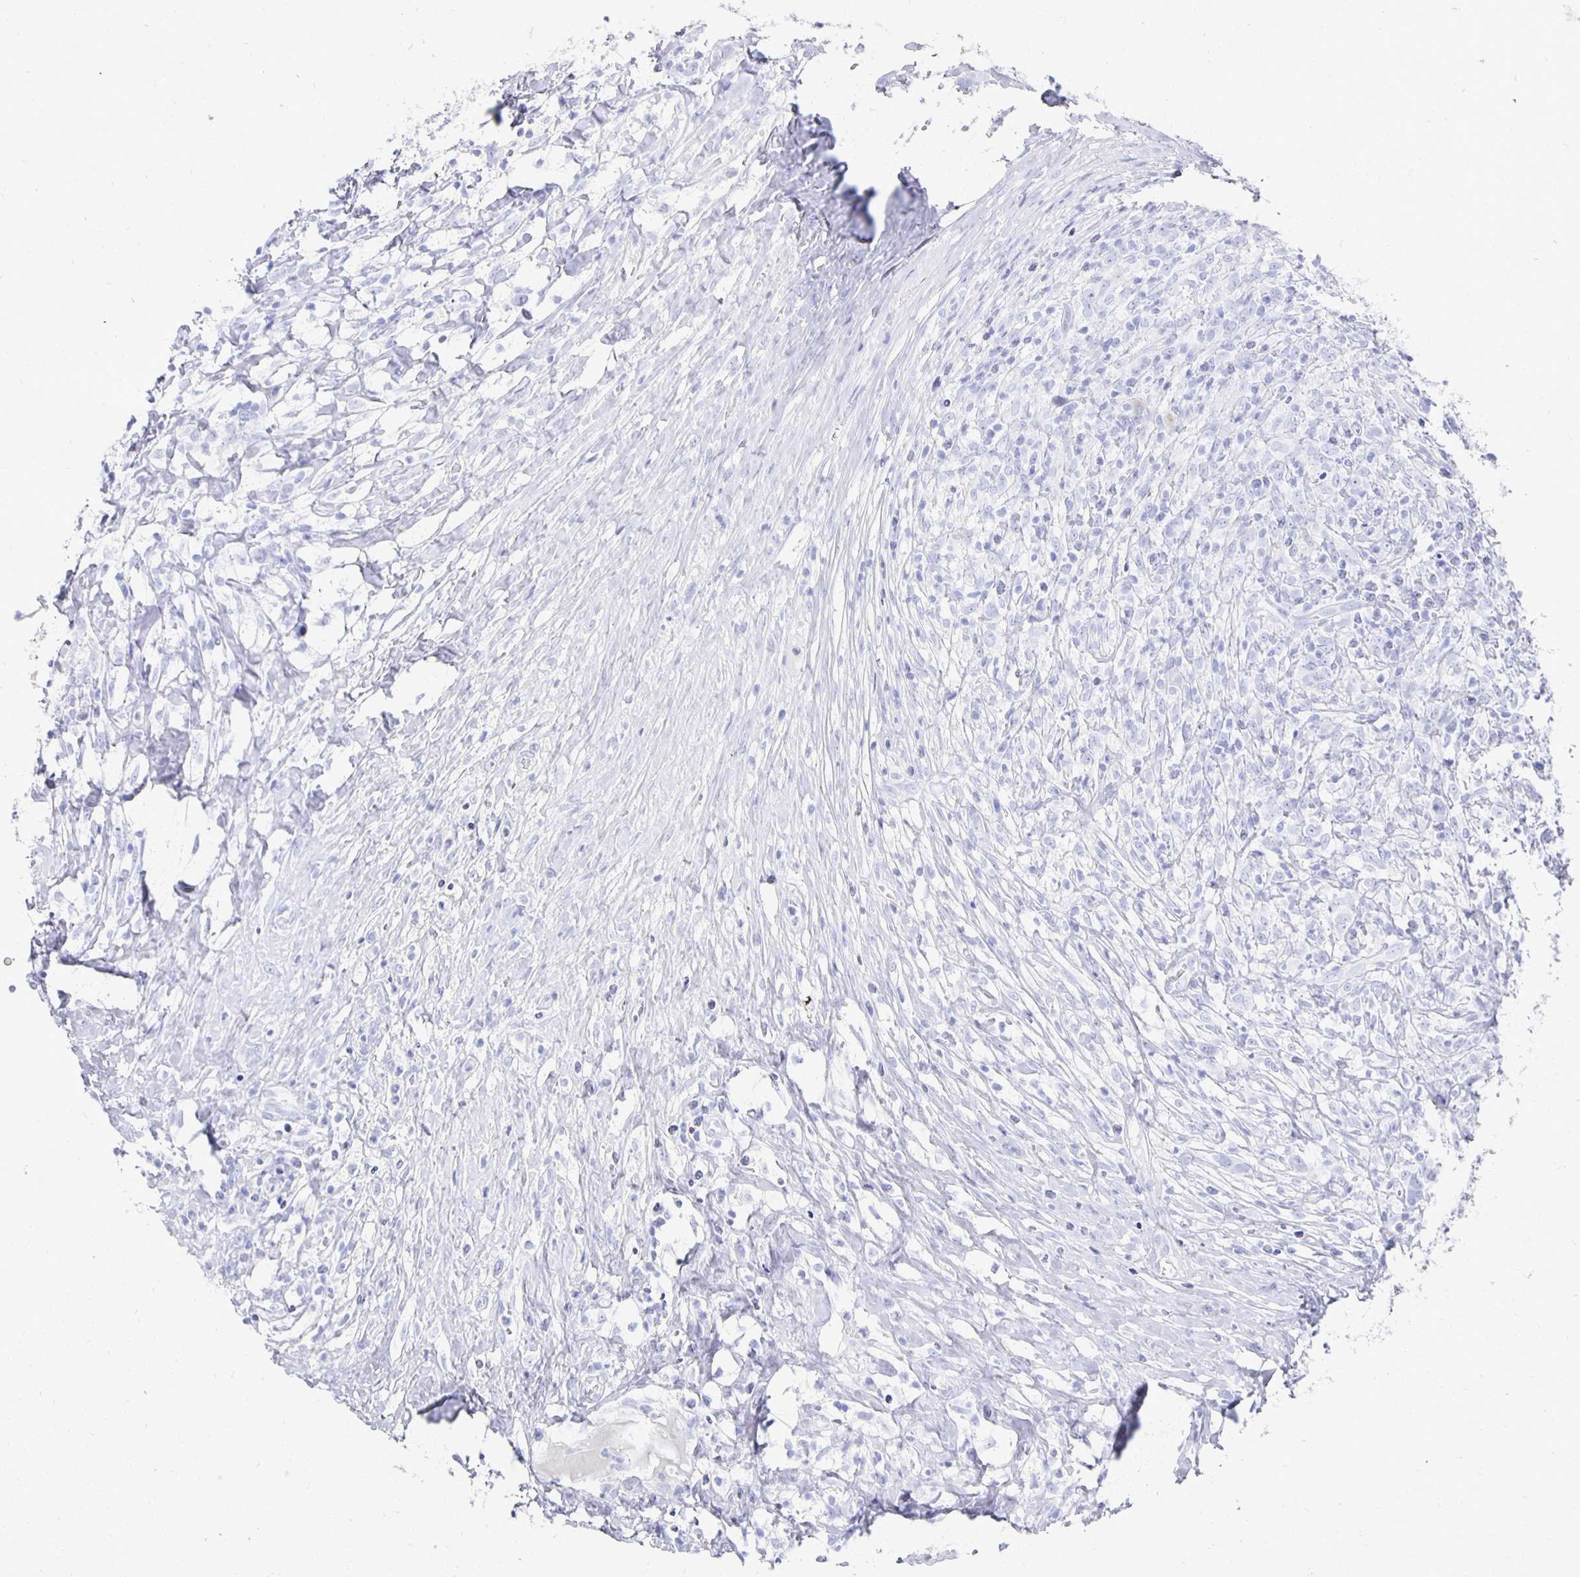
{"staining": {"intensity": "negative", "quantity": "none", "location": "none"}, "tissue": "lymphoma", "cell_type": "Tumor cells", "image_type": "cancer", "snomed": [{"axis": "morphology", "description": "Hodgkin's disease, NOS"}, {"axis": "topography", "description": "No Tissue"}], "caption": "Immunohistochemical staining of human Hodgkin's disease demonstrates no significant staining in tumor cells. (Brightfield microscopy of DAB IHC at high magnification).", "gene": "PRDM7", "patient": {"sex": "female", "age": 21}}